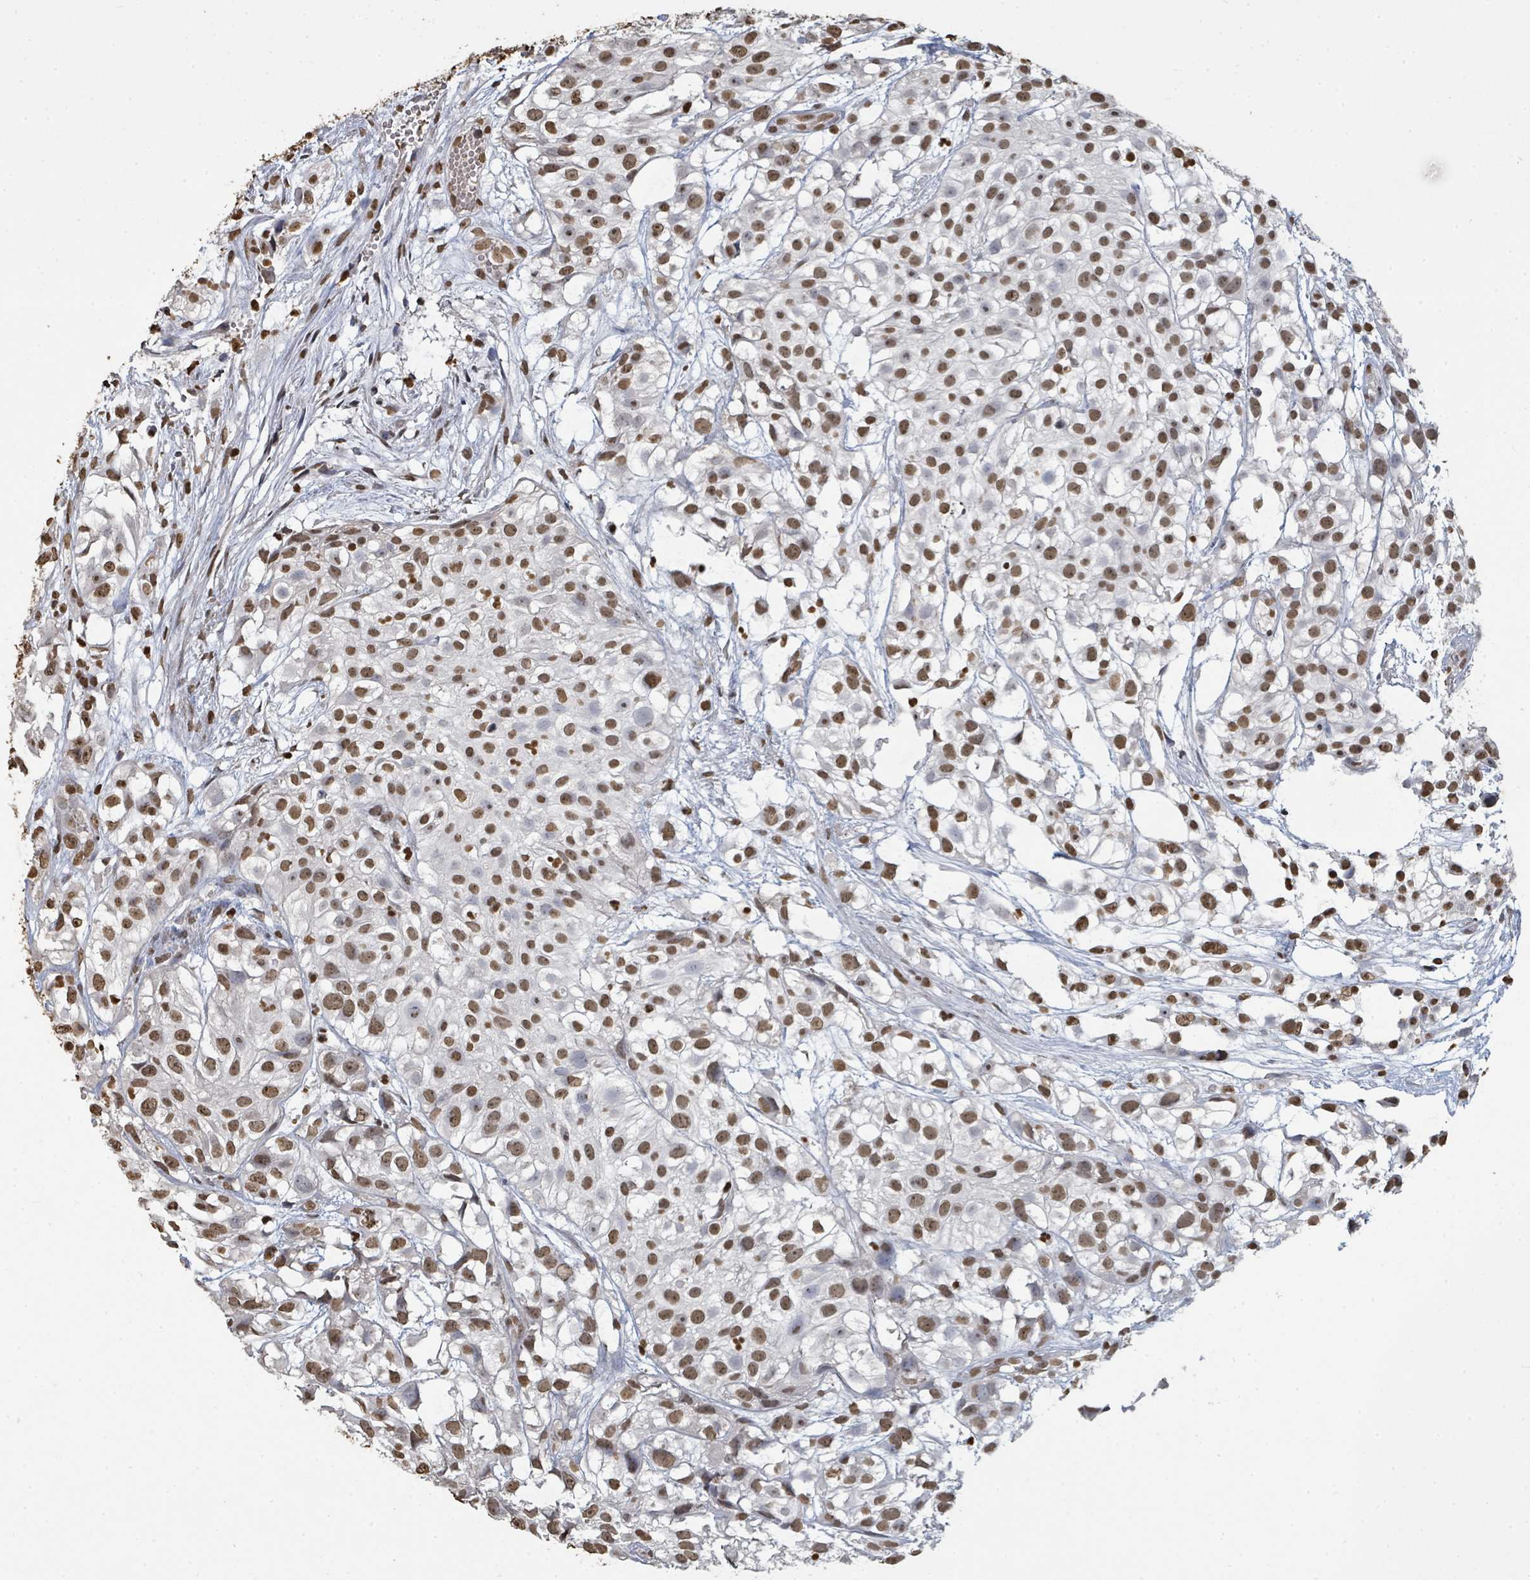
{"staining": {"intensity": "moderate", "quantity": ">75%", "location": "nuclear"}, "tissue": "urothelial cancer", "cell_type": "Tumor cells", "image_type": "cancer", "snomed": [{"axis": "morphology", "description": "Urothelial carcinoma, High grade"}, {"axis": "topography", "description": "Urinary bladder"}], "caption": "Immunohistochemical staining of high-grade urothelial carcinoma displays medium levels of moderate nuclear staining in about >75% of tumor cells. (Stains: DAB (3,3'-diaminobenzidine) in brown, nuclei in blue, Microscopy: brightfield microscopy at high magnification).", "gene": "MRPS12", "patient": {"sex": "male", "age": 56}}